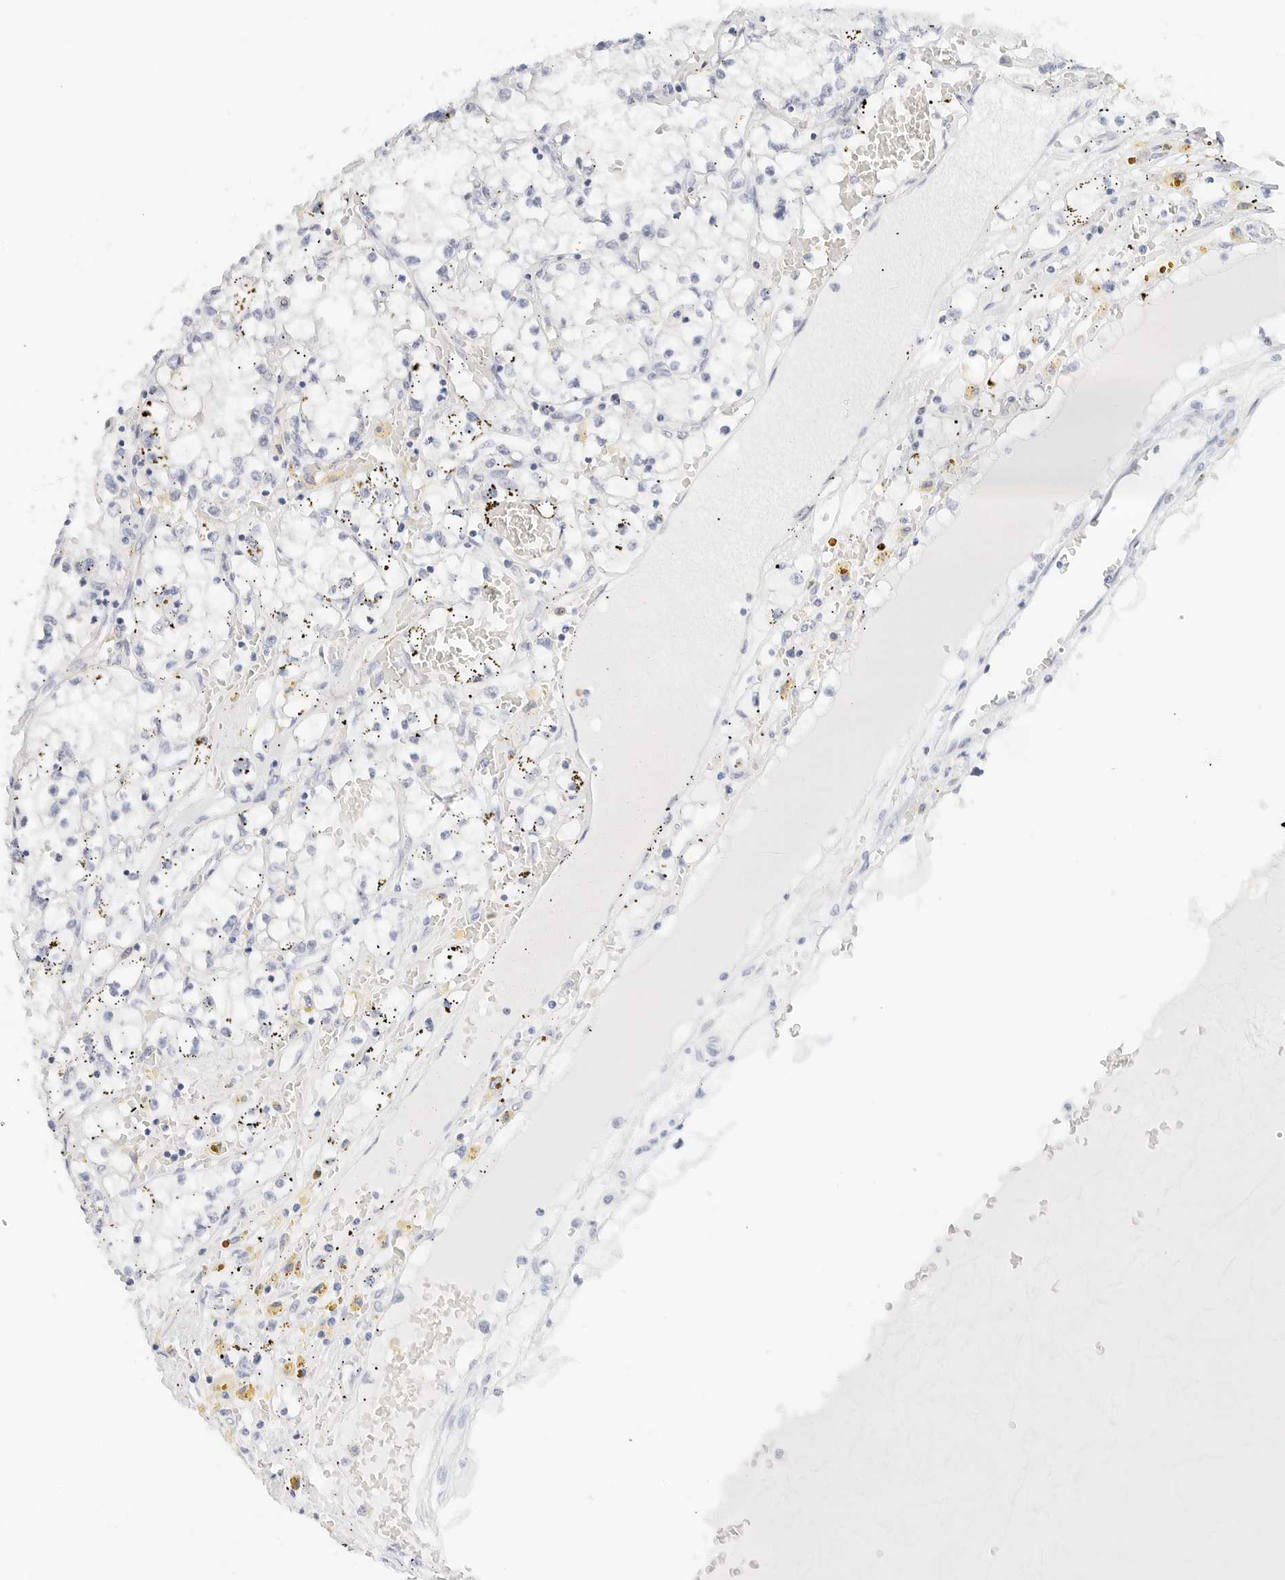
{"staining": {"intensity": "negative", "quantity": "none", "location": "none"}, "tissue": "renal cancer", "cell_type": "Tumor cells", "image_type": "cancer", "snomed": [{"axis": "morphology", "description": "Adenocarcinoma, NOS"}, {"axis": "topography", "description": "Kidney"}], "caption": "Tumor cells show no significant protein expression in renal cancer (adenocarcinoma). (Stains: DAB IHC with hematoxylin counter stain, Microscopy: brightfield microscopy at high magnification).", "gene": "CD22", "patient": {"sex": "male", "age": 56}}